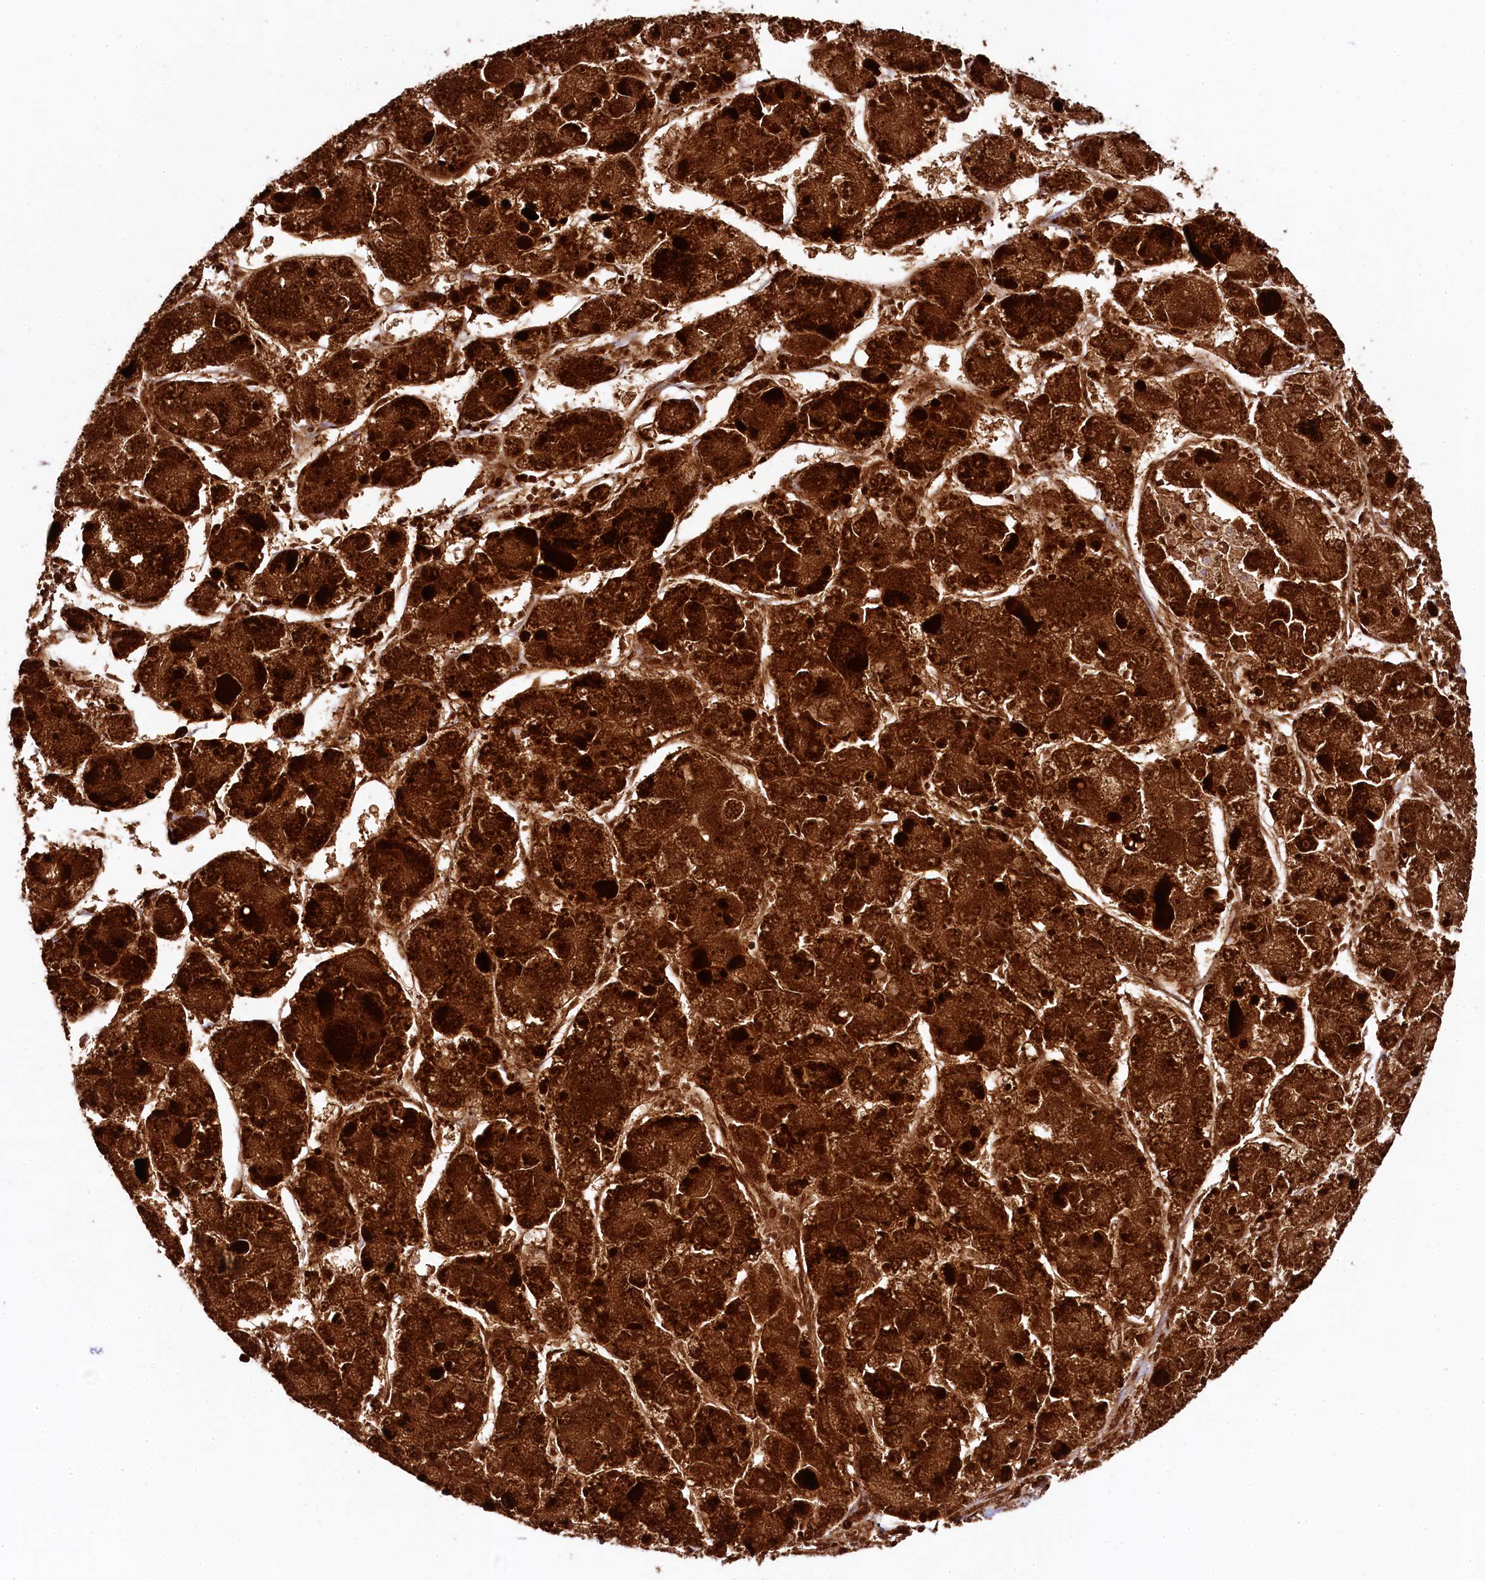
{"staining": {"intensity": "strong", "quantity": ">75%", "location": "cytoplasmic/membranous"}, "tissue": "liver cancer", "cell_type": "Tumor cells", "image_type": "cancer", "snomed": [{"axis": "morphology", "description": "Carcinoma, Hepatocellular, NOS"}, {"axis": "topography", "description": "Liver"}], "caption": "Protein analysis of liver cancer tissue displays strong cytoplasmic/membranous expression in about >75% of tumor cells.", "gene": "CLYBL", "patient": {"sex": "female", "age": 73}}